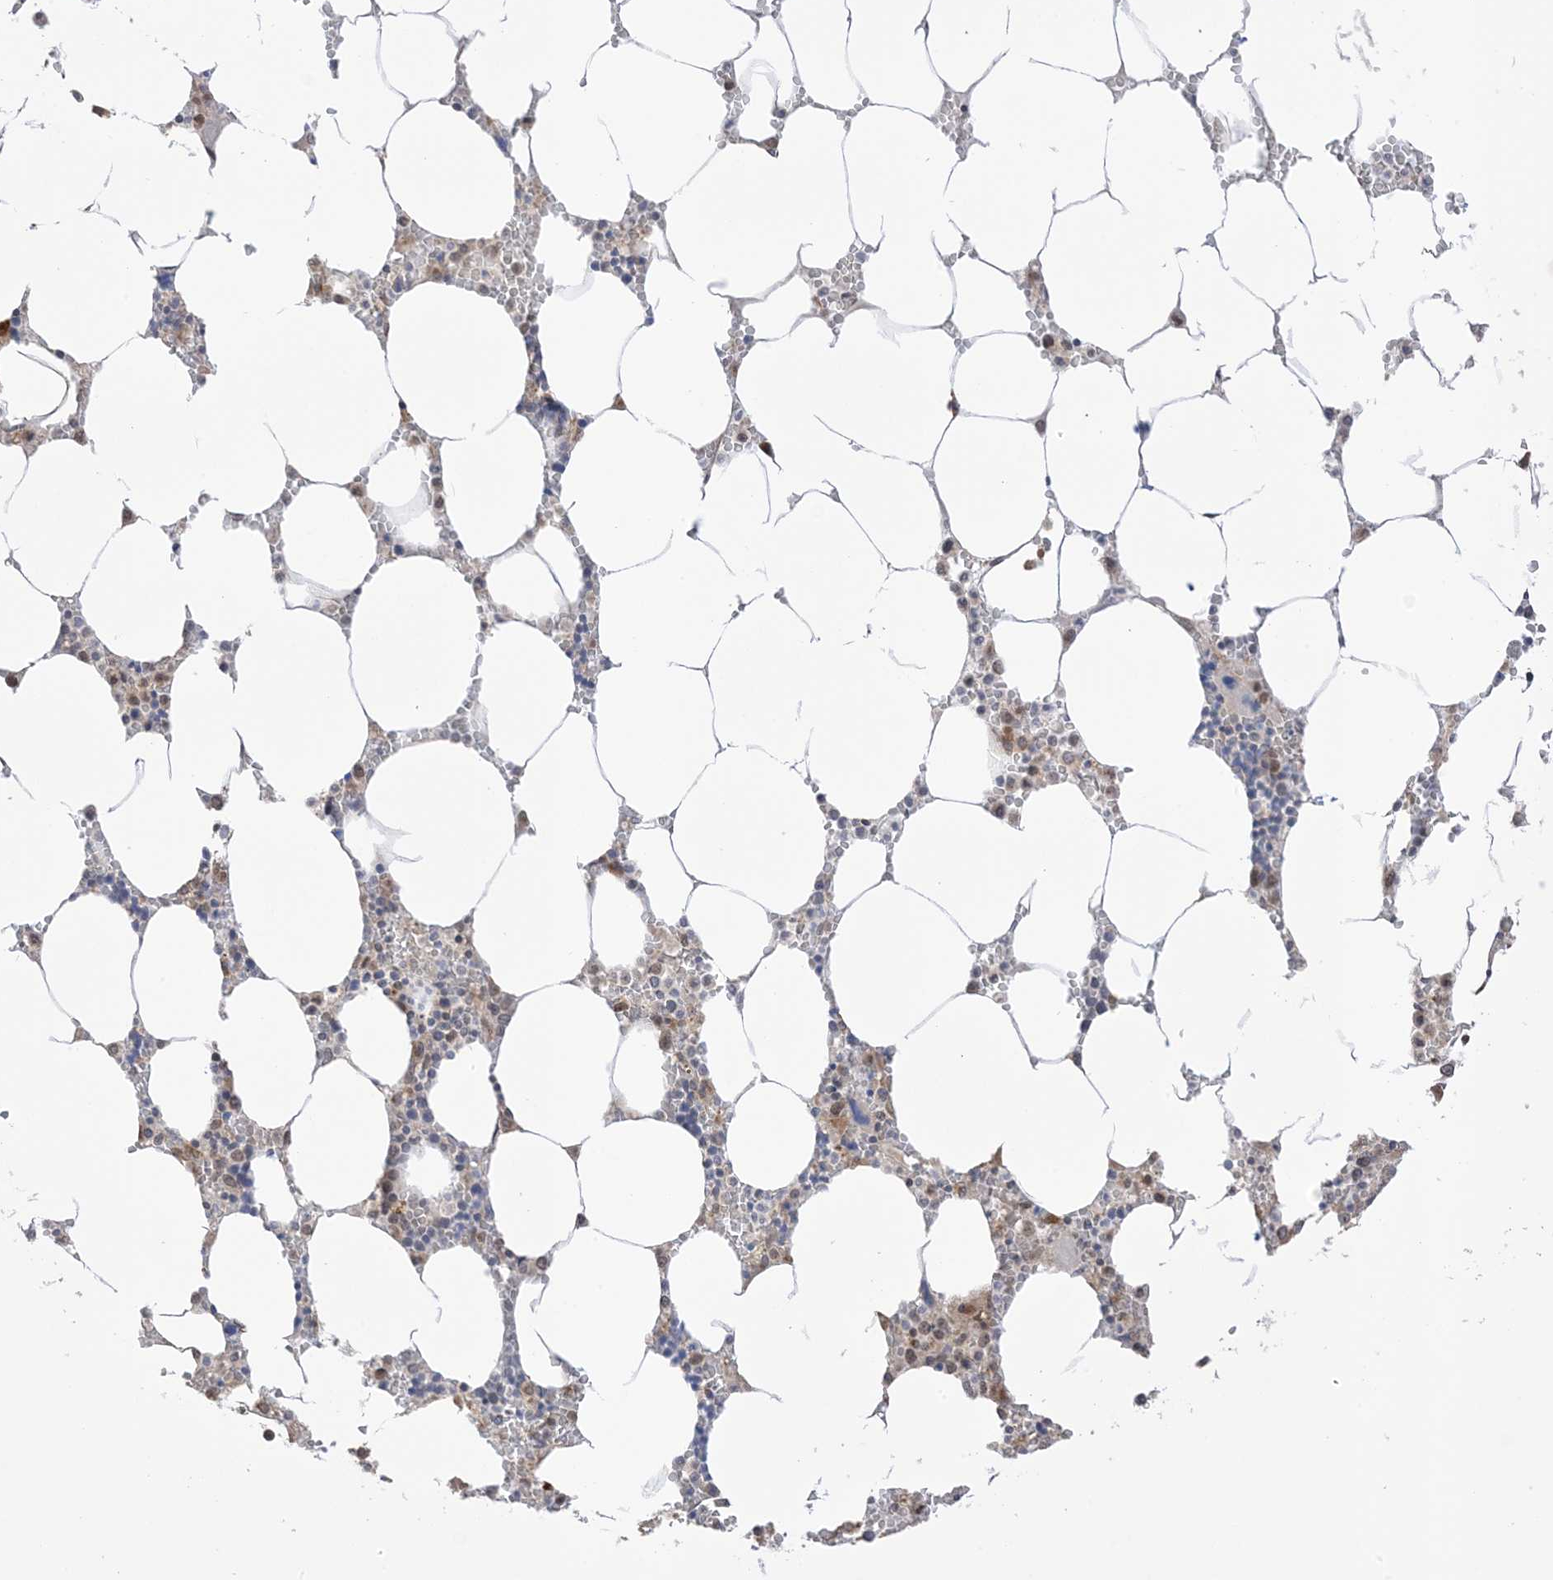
{"staining": {"intensity": "moderate", "quantity": "25%-75%", "location": "cytoplasmic/membranous,nuclear"}, "tissue": "bone marrow", "cell_type": "Hematopoietic cells", "image_type": "normal", "snomed": [{"axis": "morphology", "description": "Normal tissue, NOS"}, {"axis": "topography", "description": "Bone marrow"}], "caption": "Protein positivity by IHC reveals moderate cytoplasmic/membranous,nuclear positivity in approximately 25%-75% of hematopoietic cells in benign bone marrow.", "gene": "UBE2E2", "patient": {"sex": "male", "age": 70}}